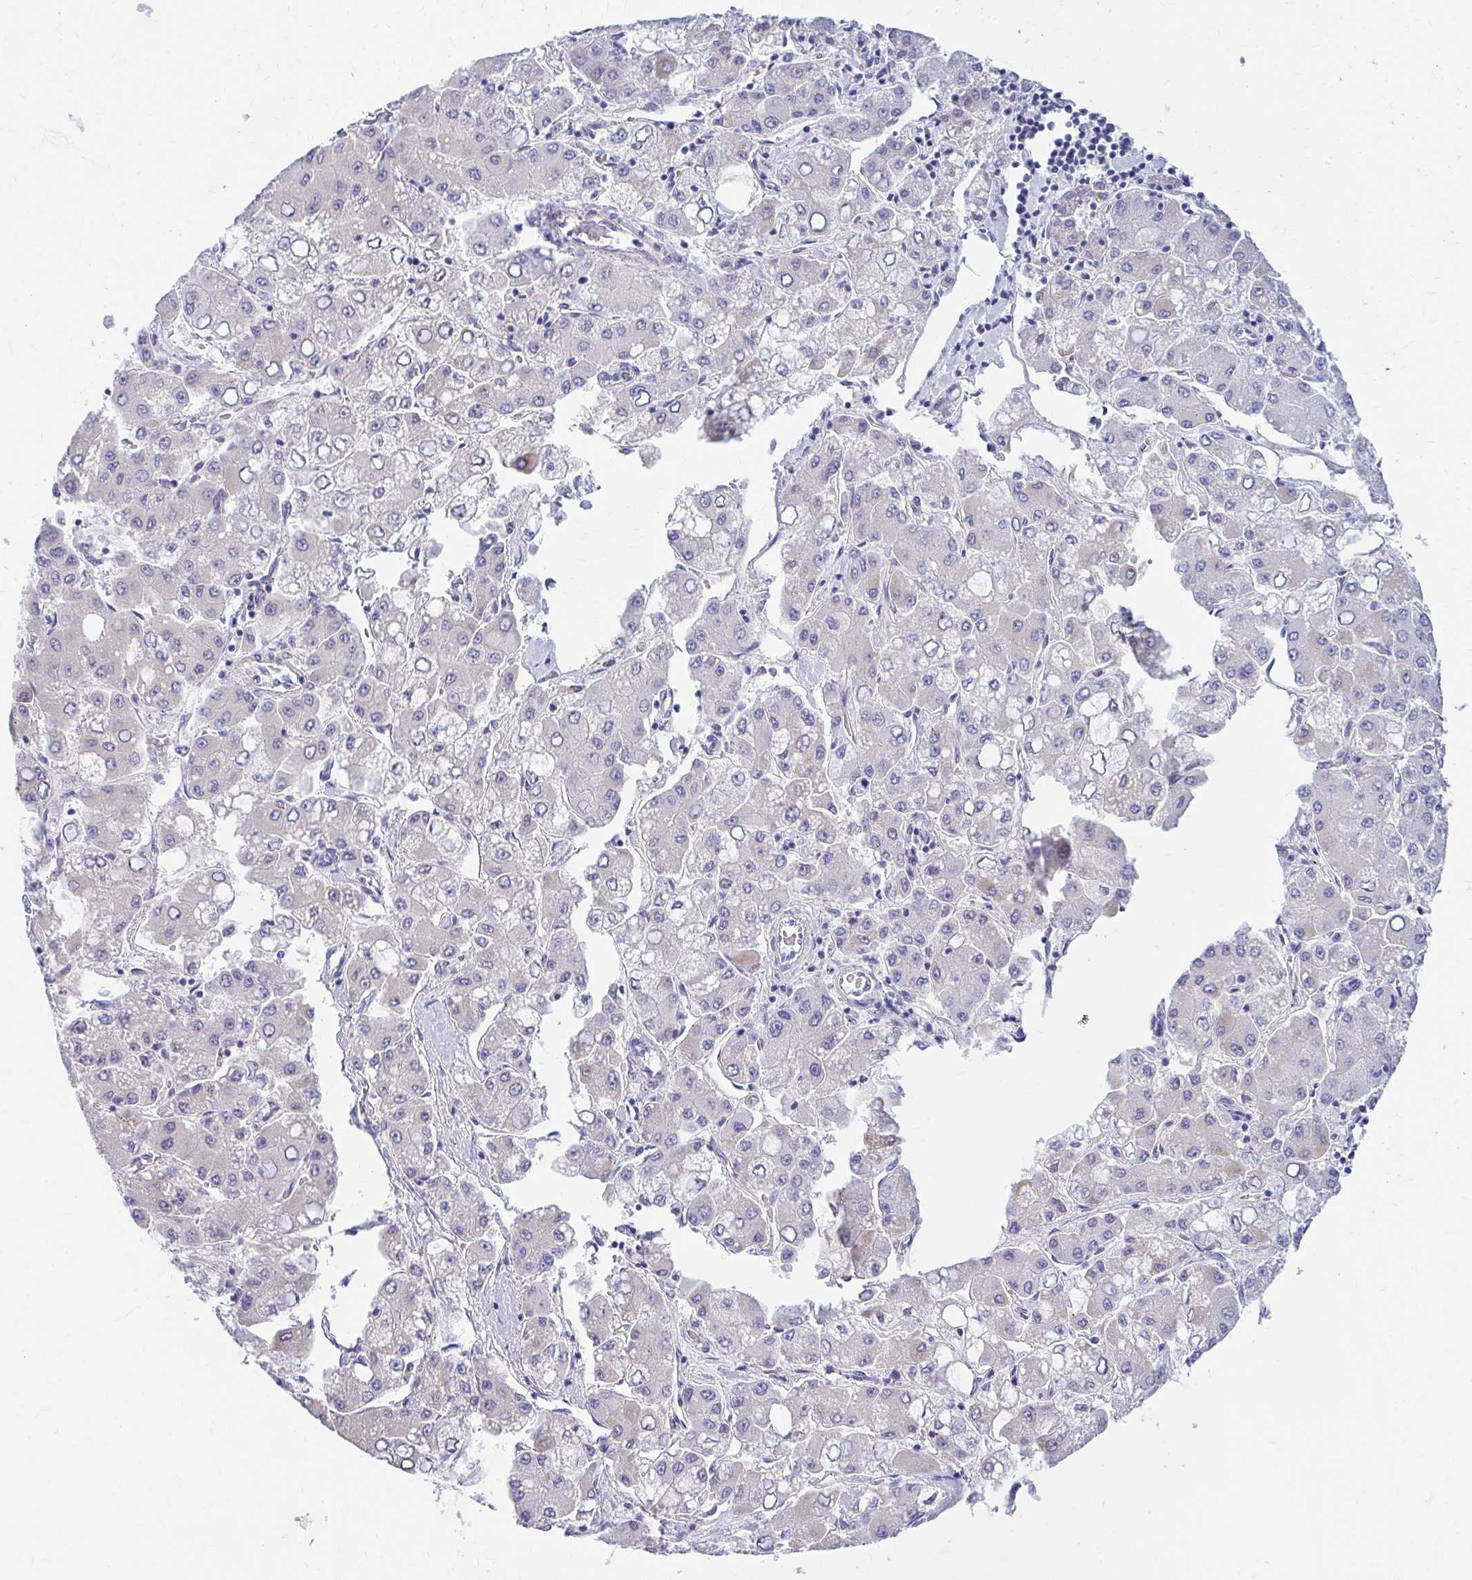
{"staining": {"intensity": "negative", "quantity": "none", "location": "none"}, "tissue": "liver cancer", "cell_type": "Tumor cells", "image_type": "cancer", "snomed": [{"axis": "morphology", "description": "Carcinoma, Hepatocellular, NOS"}, {"axis": "topography", "description": "Liver"}], "caption": "This is an immunohistochemistry (IHC) micrograph of human hepatocellular carcinoma (liver). There is no staining in tumor cells.", "gene": "RADIL", "patient": {"sex": "male", "age": 40}}